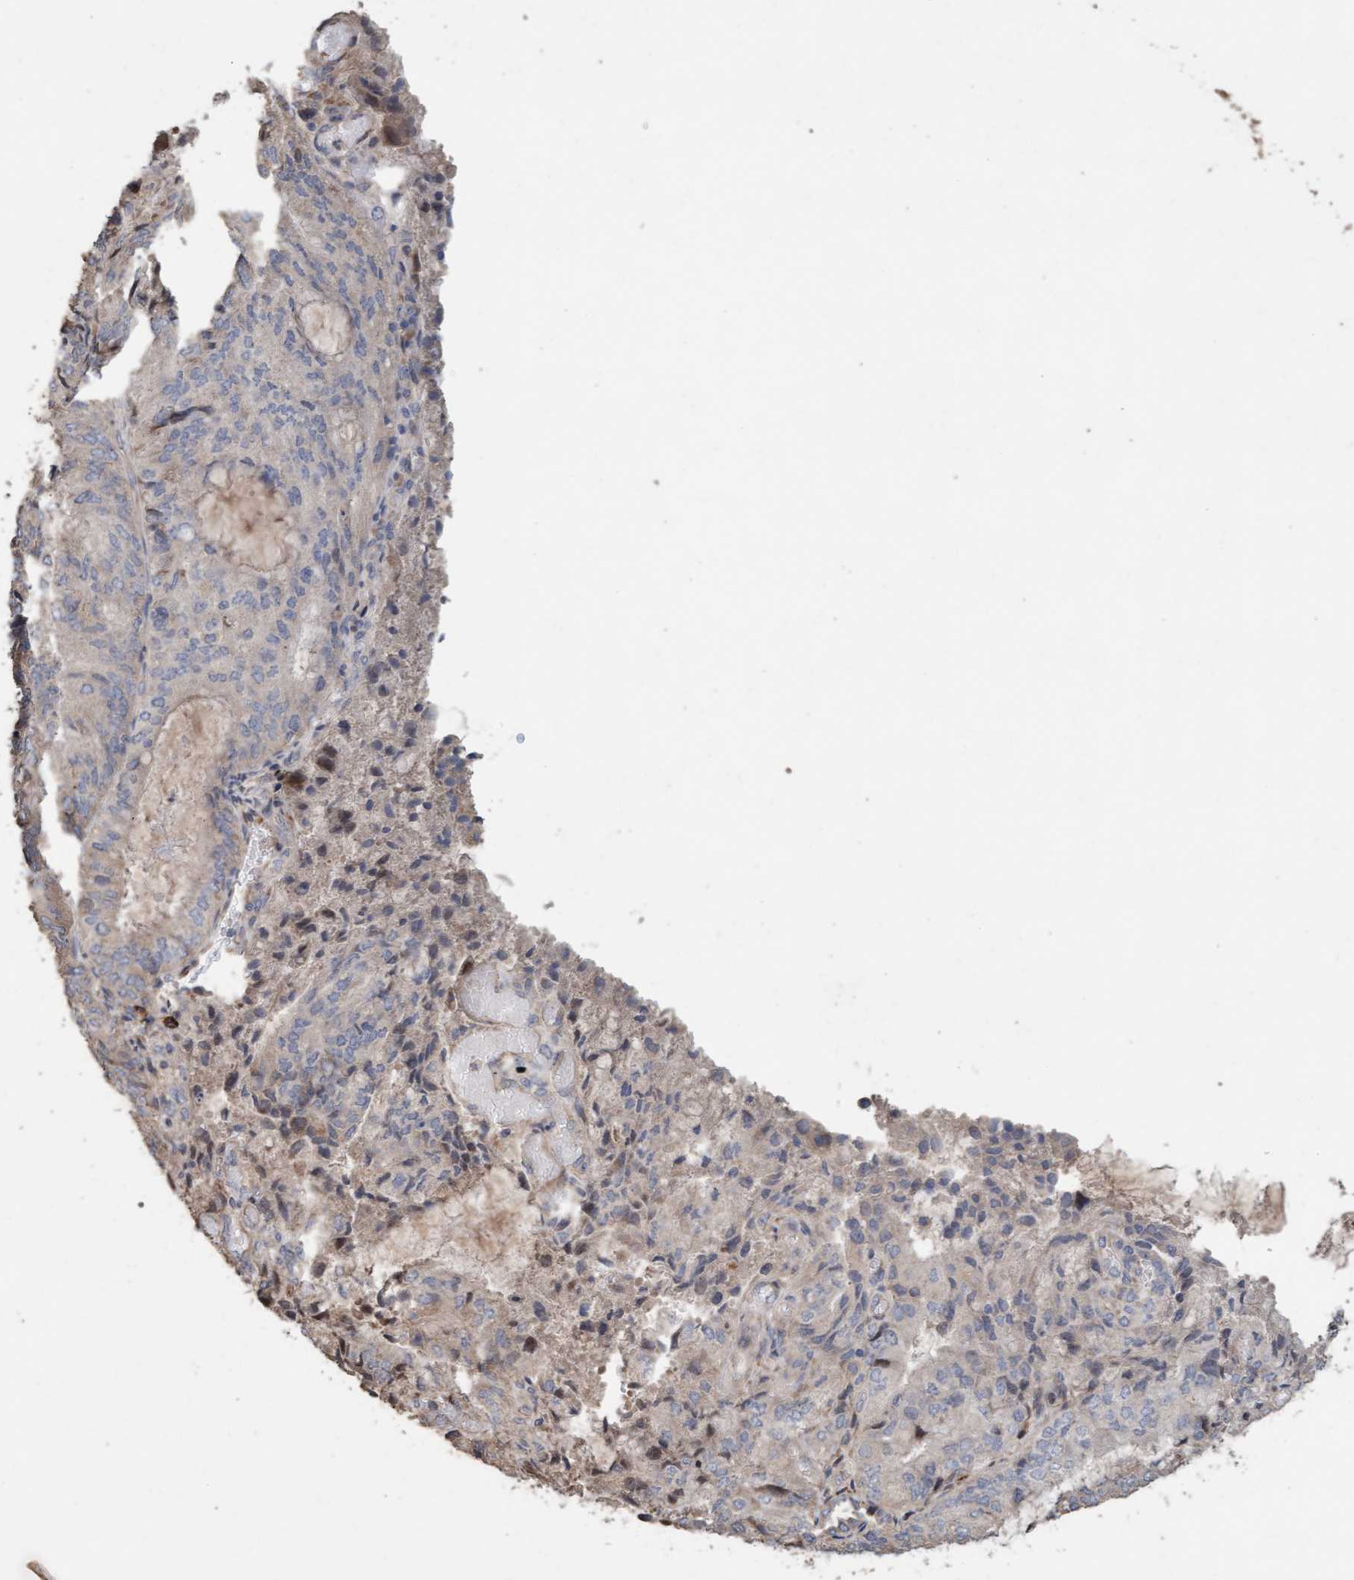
{"staining": {"intensity": "negative", "quantity": "none", "location": "none"}, "tissue": "endometrial cancer", "cell_type": "Tumor cells", "image_type": "cancer", "snomed": [{"axis": "morphology", "description": "Adenocarcinoma, NOS"}, {"axis": "topography", "description": "Endometrium"}], "caption": "The photomicrograph displays no staining of tumor cells in endometrial cancer (adenocarcinoma).", "gene": "LONRF1", "patient": {"sex": "female", "age": 81}}